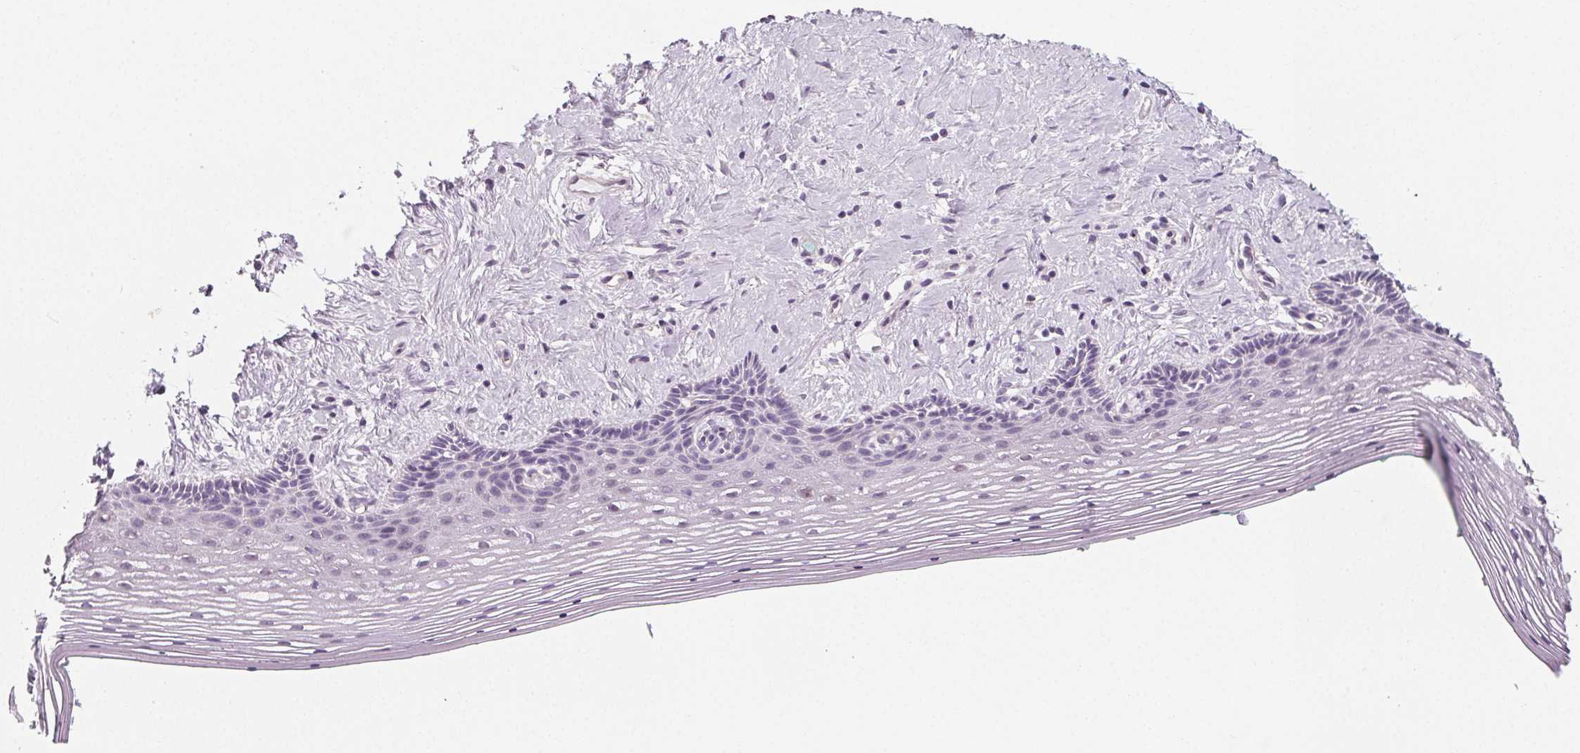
{"staining": {"intensity": "negative", "quantity": "none", "location": "none"}, "tissue": "vagina", "cell_type": "Squamous epithelial cells", "image_type": "normal", "snomed": [{"axis": "morphology", "description": "Normal tissue, NOS"}, {"axis": "topography", "description": "Vagina"}], "caption": "Immunohistochemical staining of unremarkable vagina displays no significant expression in squamous epithelial cells.", "gene": "IL17C", "patient": {"sex": "female", "age": 42}}